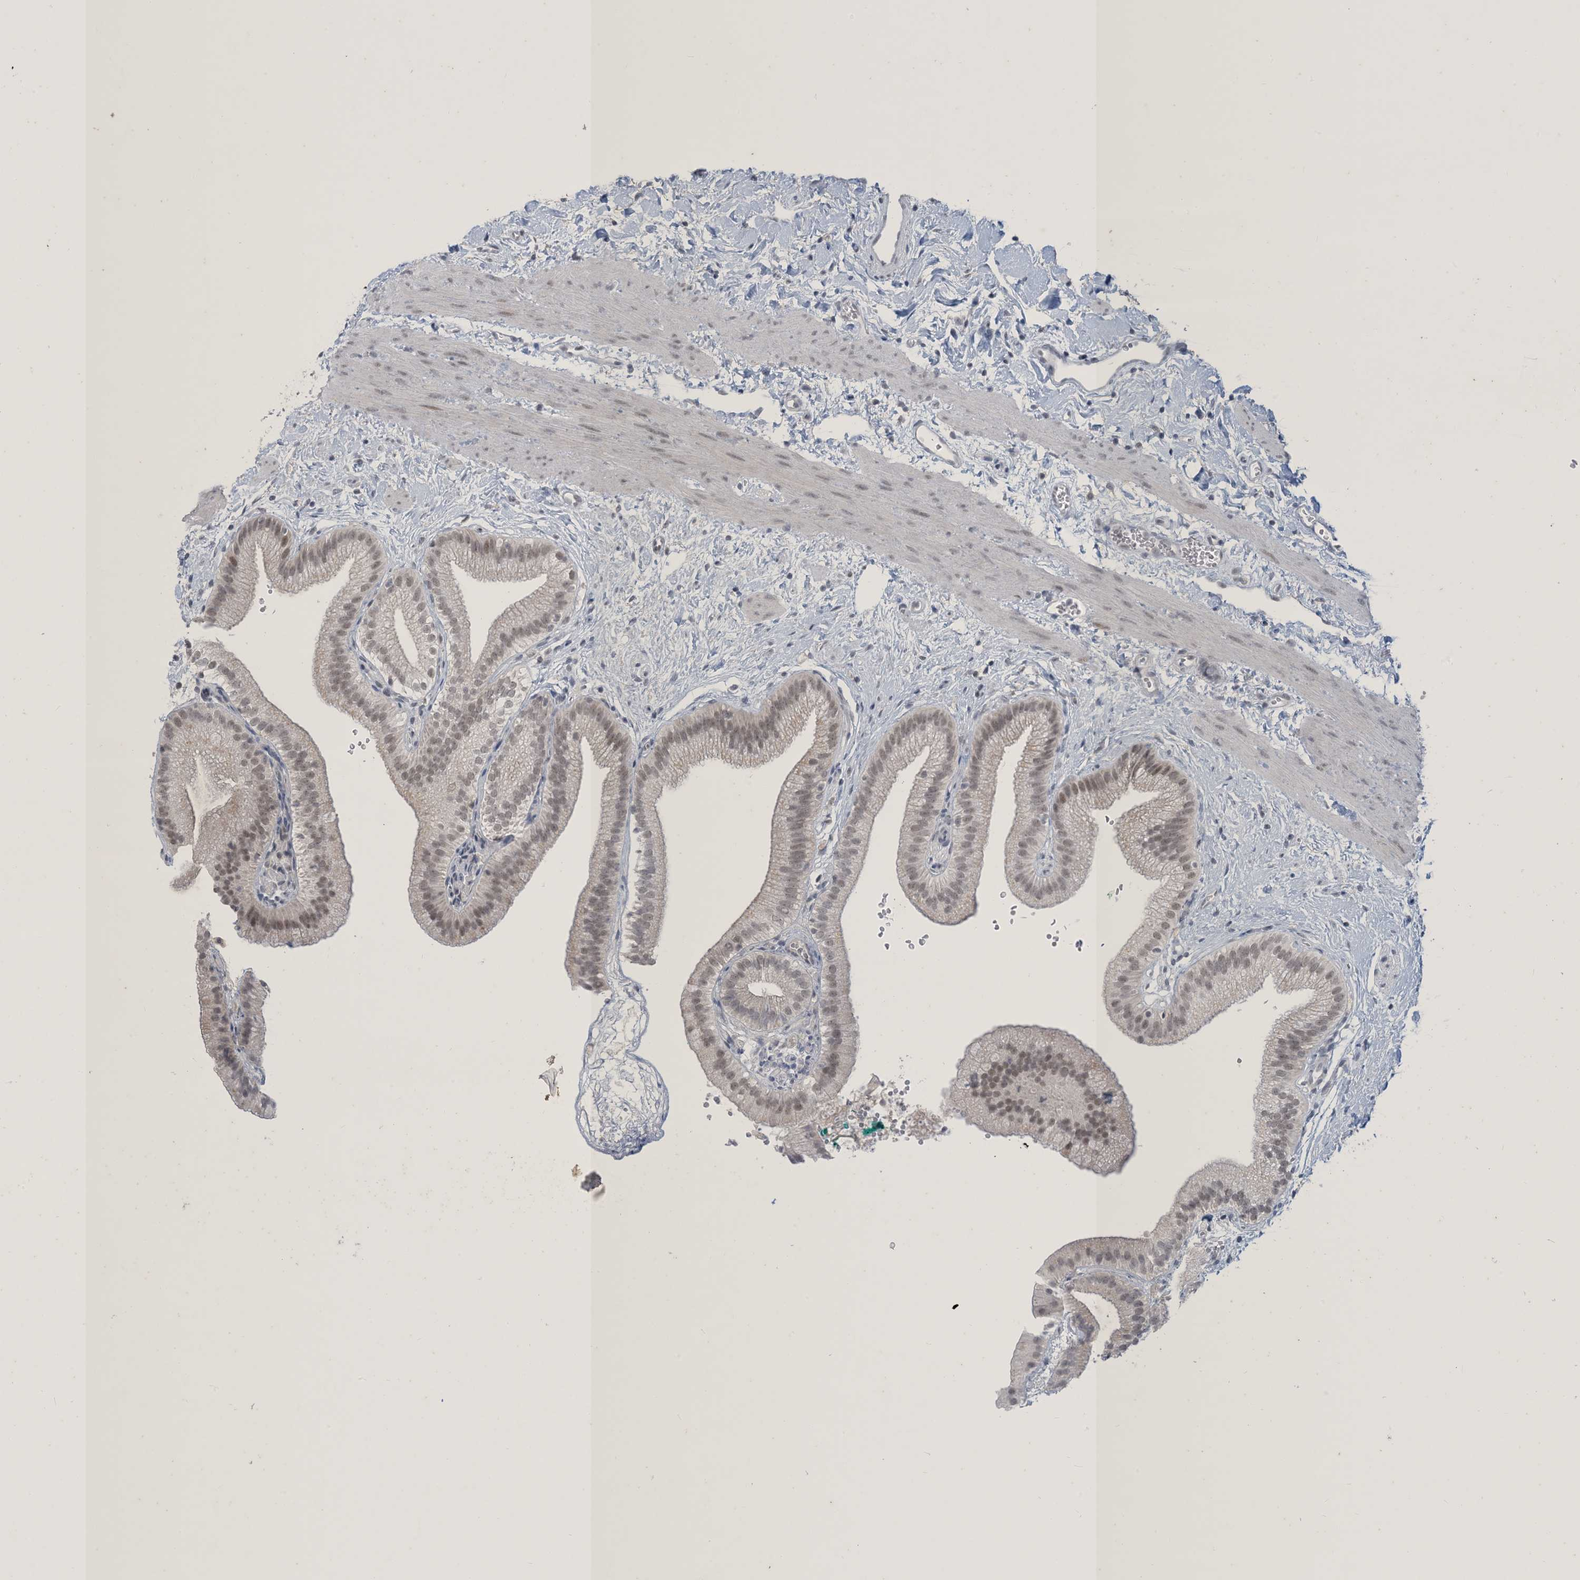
{"staining": {"intensity": "weak", "quantity": ">75%", "location": "nuclear"}, "tissue": "gallbladder", "cell_type": "Glandular cells", "image_type": "normal", "snomed": [{"axis": "morphology", "description": "Normal tissue, NOS"}, {"axis": "topography", "description": "Gallbladder"}], "caption": "DAB immunohistochemical staining of benign human gallbladder reveals weak nuclear protein staining in about >75% of glandular cells. The staining was performed using DAB to visualize the protein expression in brown, while the nuclei were stained in blue with hematoxylin (Magnification: 20x).", "gene": "ZNF674", "patient": {"sex": "male", "age": 55}}